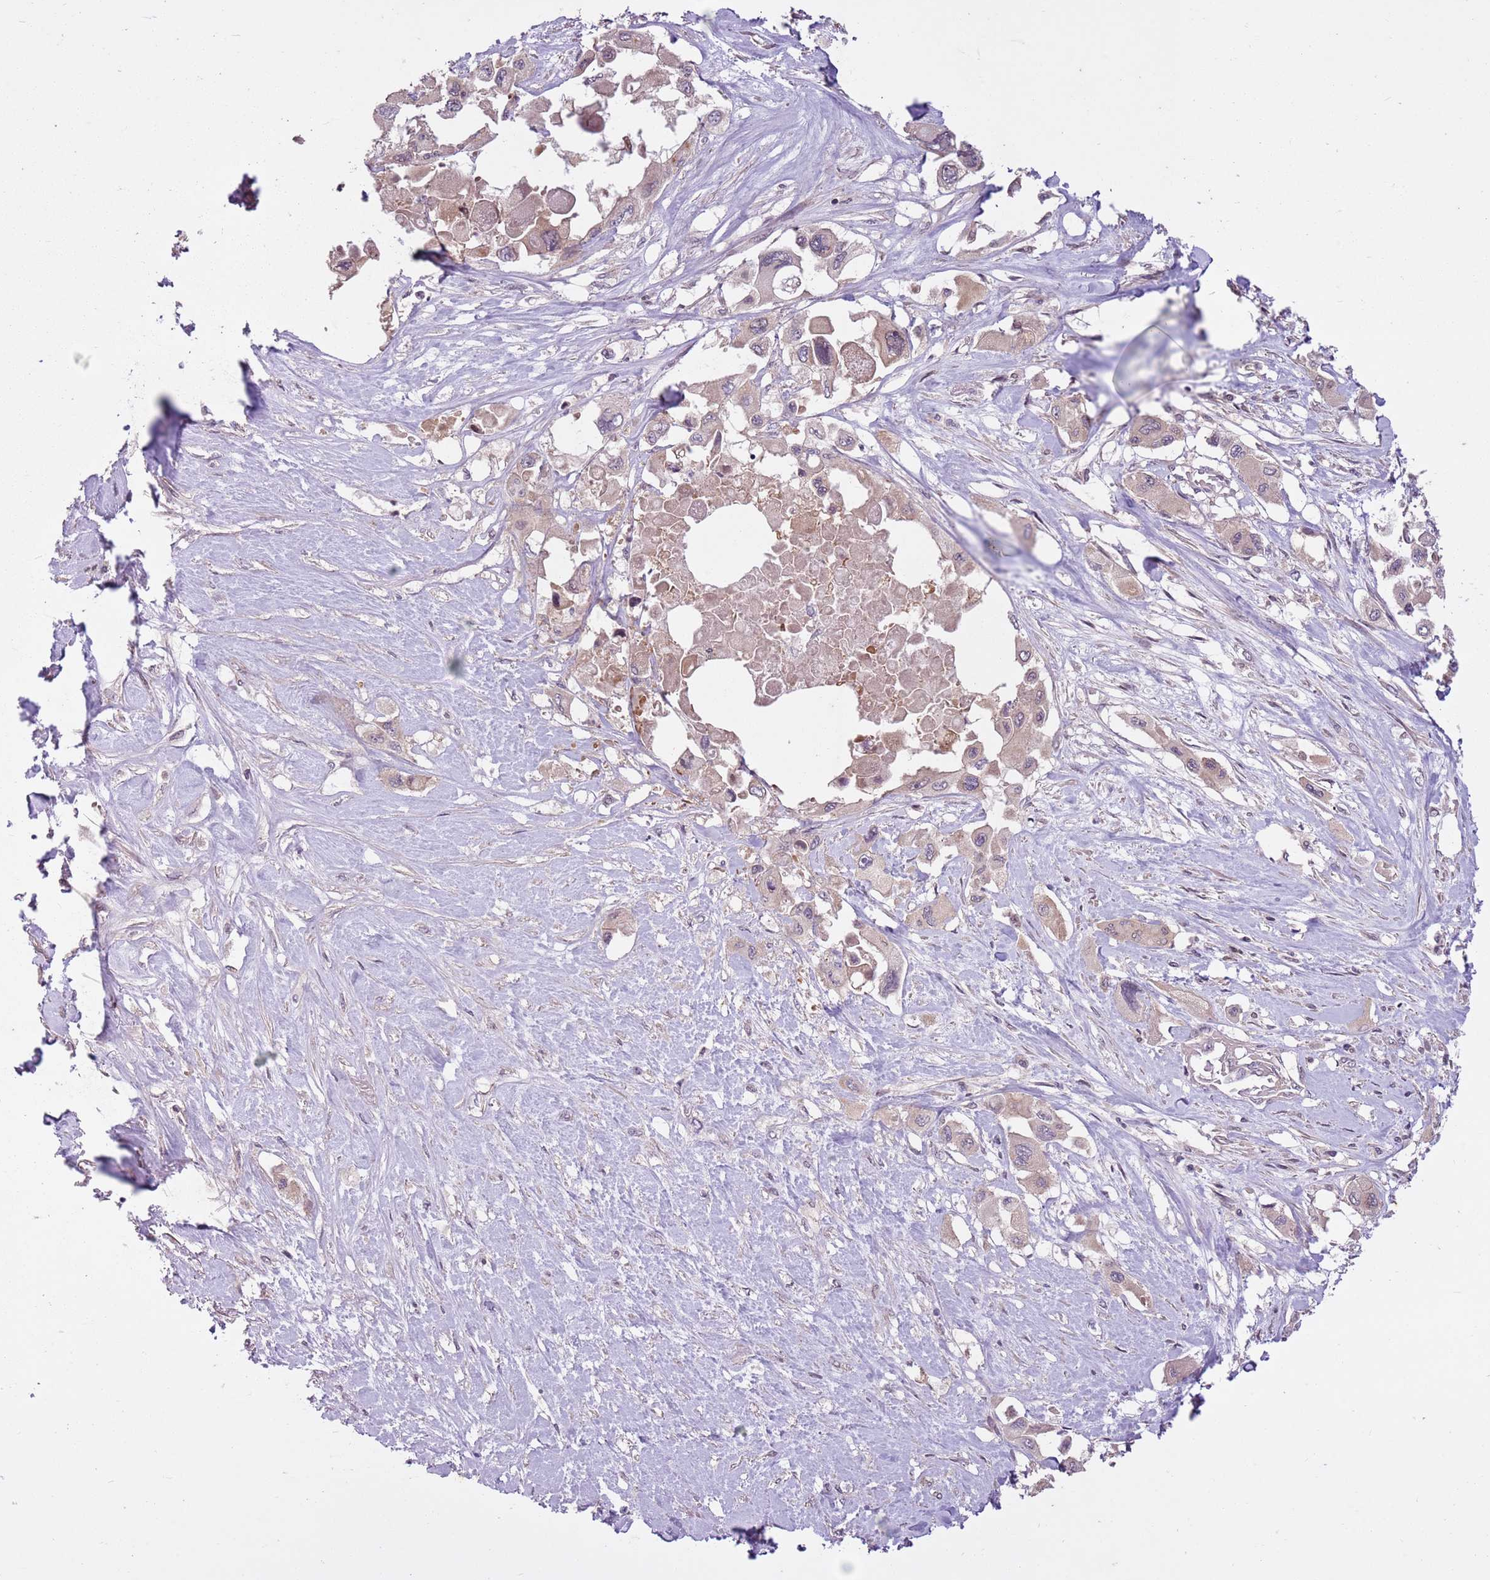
{"staining": {"intensity": "weak", "quantity": ">75%", "location": "cytoplasmic/membranous"}, "tissue": "pancreatic cancer", "cell_type": "Tumor cells", "image_type": "cancer", "snomed": [{"axis": "morphology", "description": "Adenocarcinoma, NOS"}, {"axis": "topography", "description": "Pancreas"}], "caption": "An image of human pancreatic cancer stained for a protein displays weak cytoplasmic/membranous brown staining in tumor cells.", "gene": "CAPN9", "patient": {"sex": "male", "age": 92}}